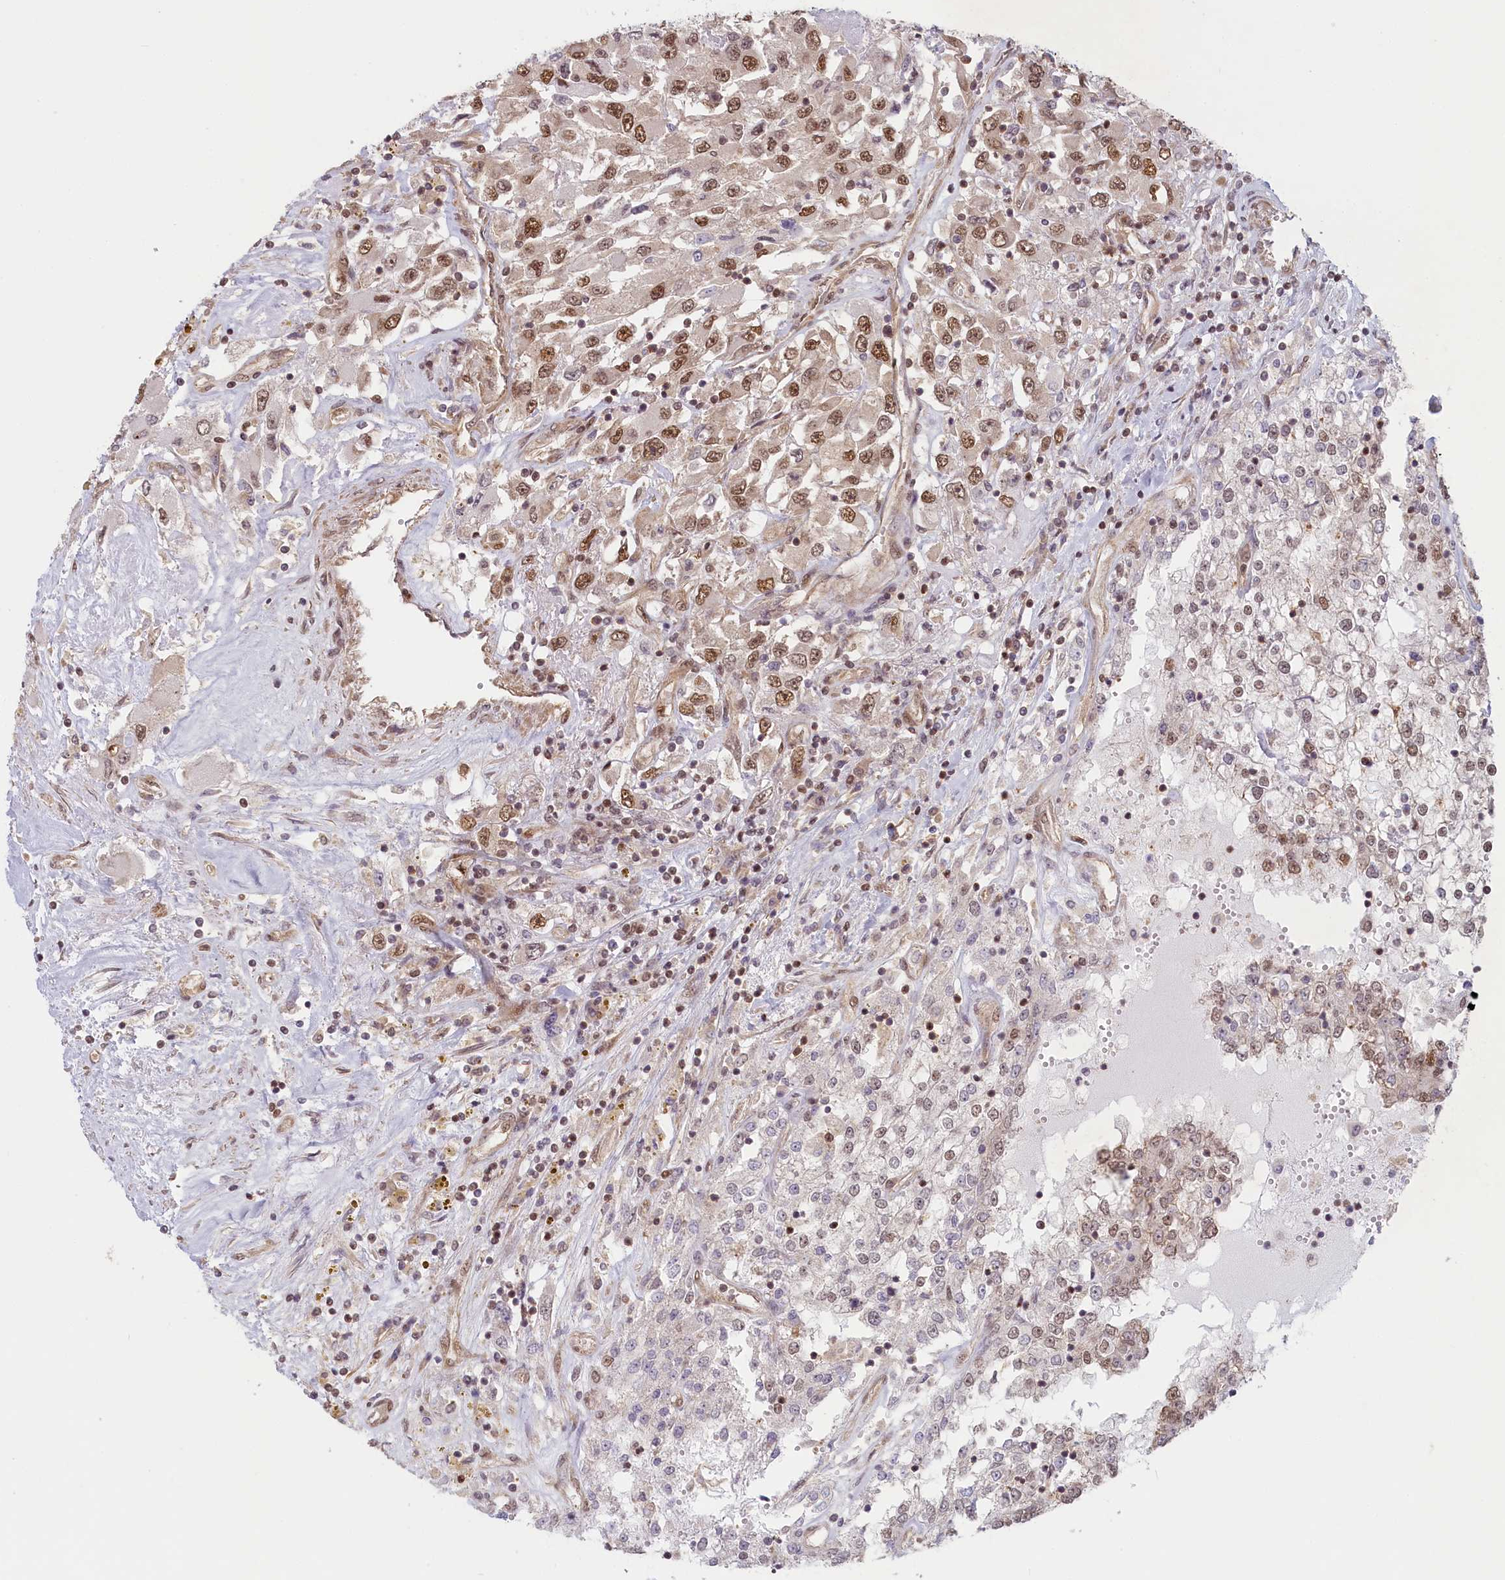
{"staining": {"intensity": "moderate", "quantity": "25%-75%", "location": "nuclear"}, "tissue": "renal cancer", "cell_type": "Tumor cells", "image_type": "cancer", "snomed": [{"axis": "morphology", "description": "Adenocarcinoma, NOS"}, {"axis": "topography", "description": "Kidney"}], "caption": "Adenocarcinoma (renal) stained for a protein (brown) exhibits moderate nuclear positive expression in approximately 25%-75% of tumor cells.", "gene": "C19orf44", "patient": {"sex": "female", "age": 52}}